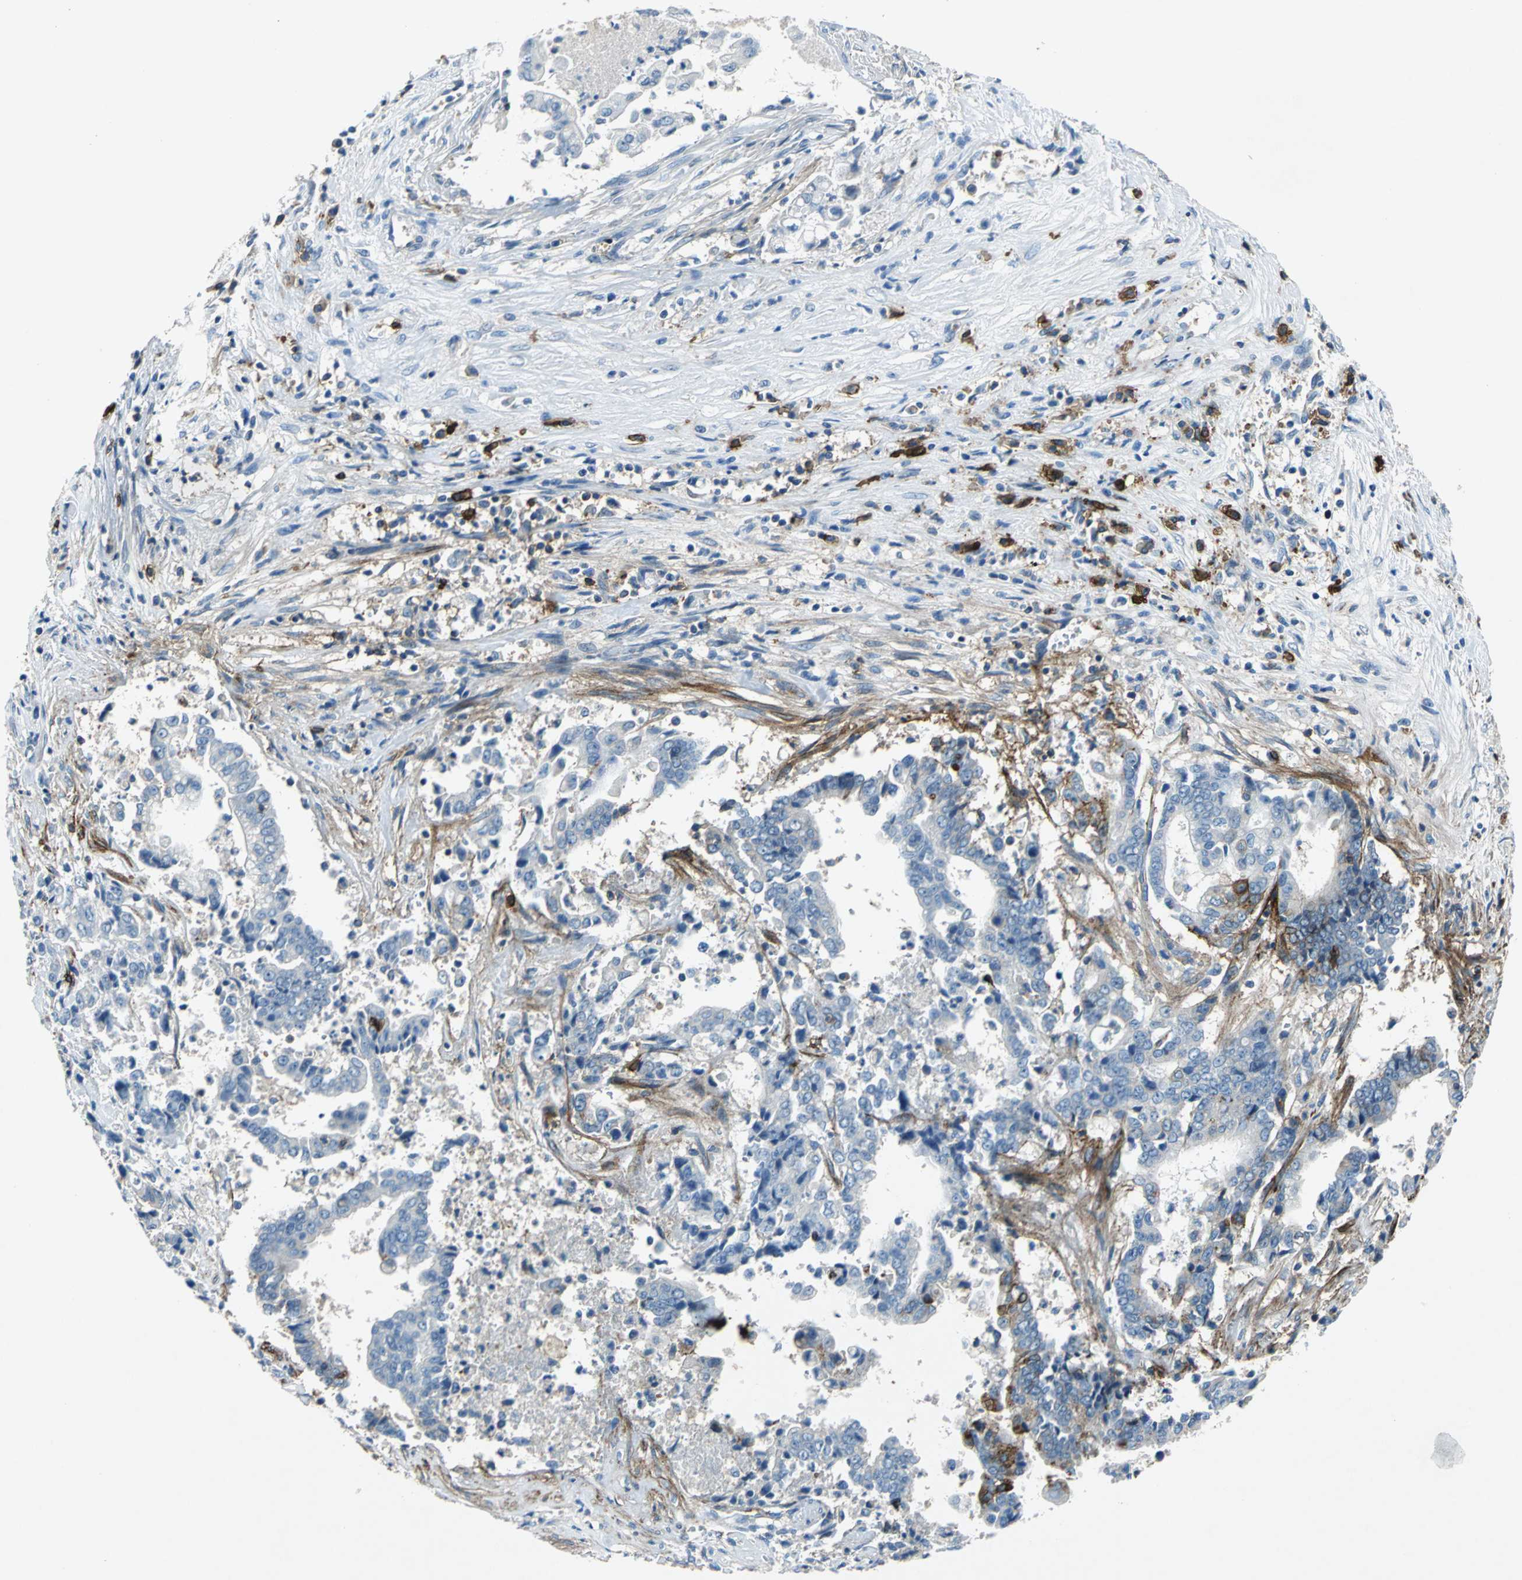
{"staining": {"intensity": "moderate", "quantity": "<25%", "location": "cytoplasmic/membranous"}, "tissue": "liver cancer", "cell_type": "Tumor cells", "image_type": "cancer", "snomed": [{"axis": "morphology", "description": "Cholangiocarcinoma"}, {"axis": "topography", "description": "Liver"}], "caption": "Protein expression analysis of human liver cancer reveals moderate cytoplasmic/membranous staining in approximately <25% of tumor cells. The staining is performed using DAB (3,3'-diaminobenzidine) brown chromogen to label protein expression. The nuclei are counter-stained blue using hematoxylin.", "gene": "RPS13", "patient": {"sex": "male", "age": 57}}